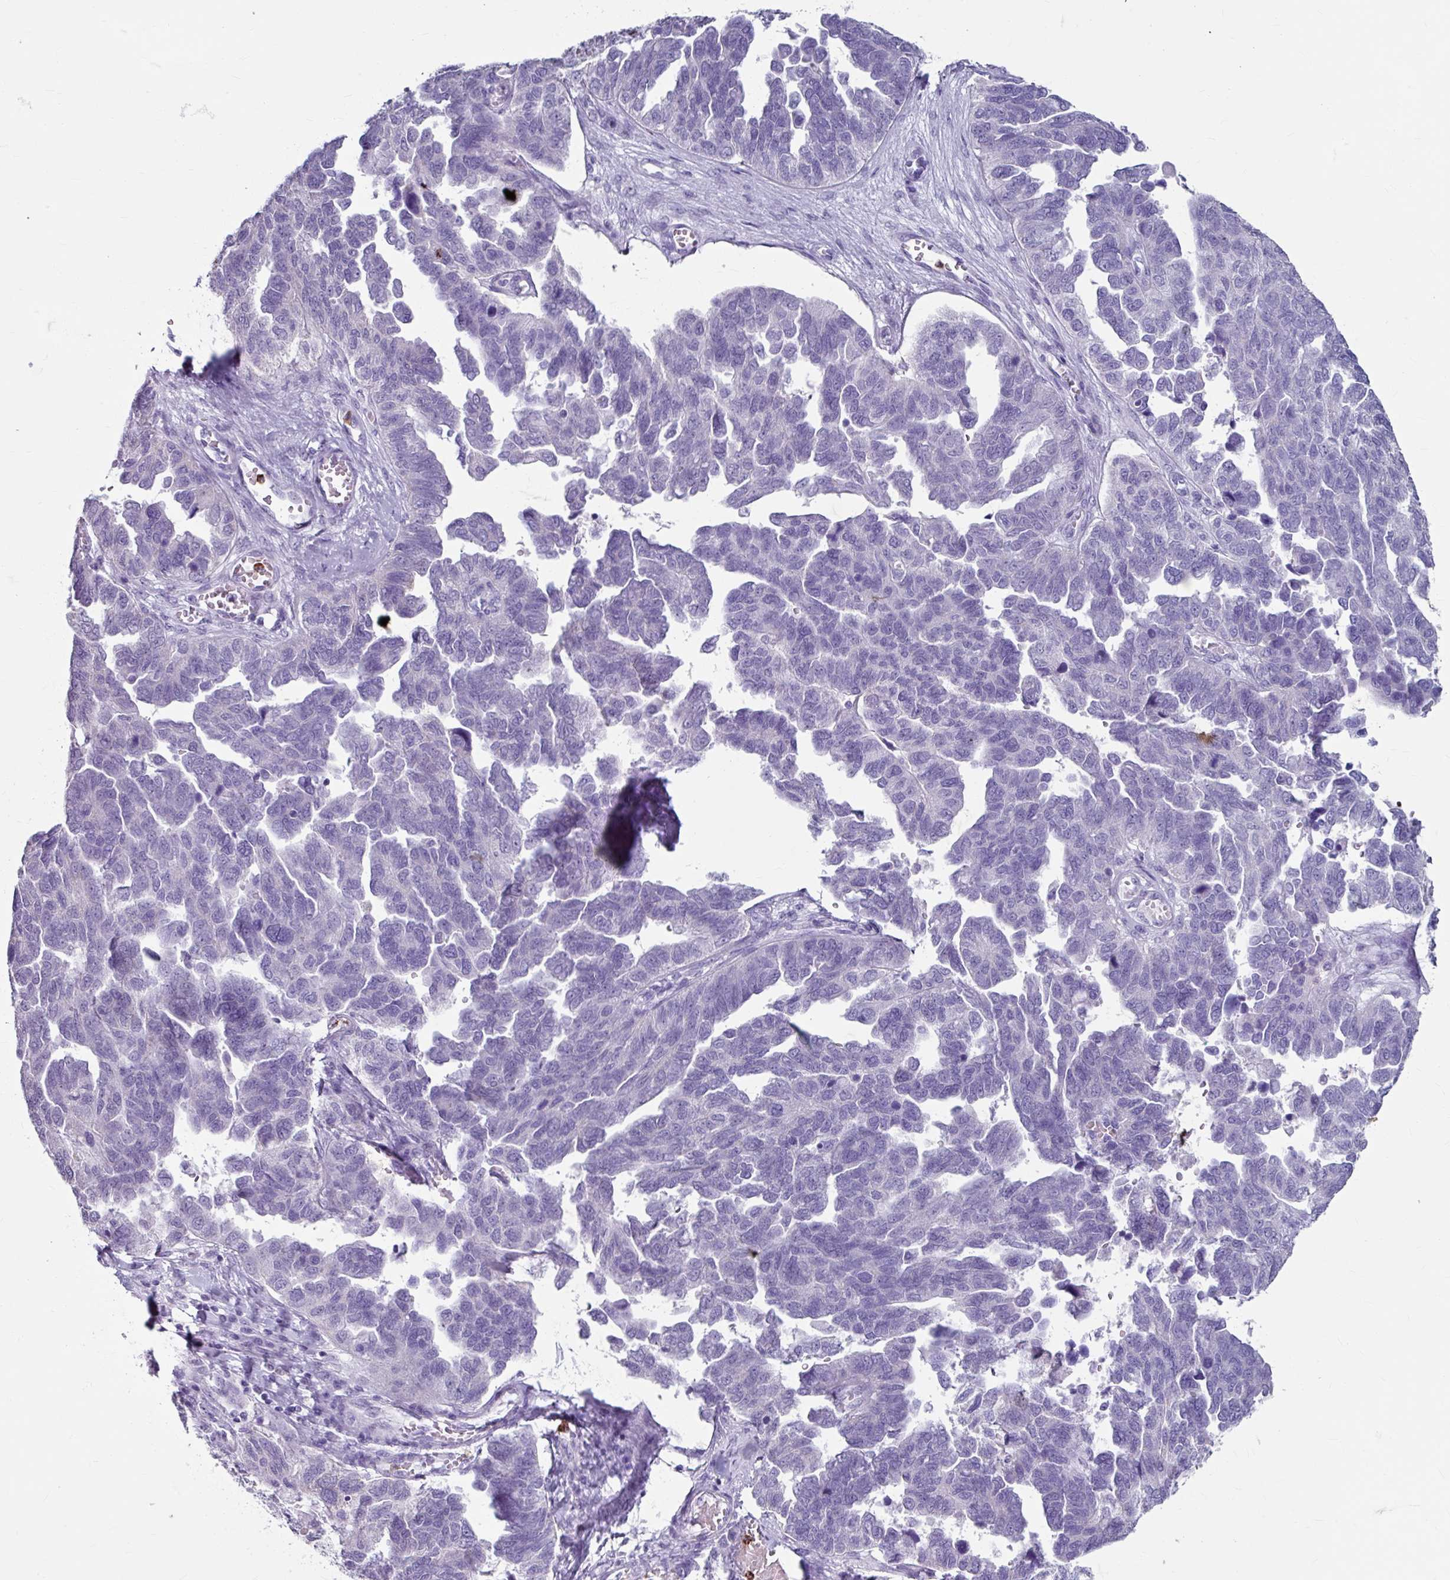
{"staining": {"intensity": "negative", "quantity": "none", "location": "none"}, "tissue": "ovarian cancer", "cell_type": "Tumor cells", "image_type": "cancer", "snomed": [{"axis": "morphology", "description": "Cystadenocarcinoma, serous, NOS"}, {"axis": "topography", "description": "Ovary"}], "caption": "High power microscopy photomicrograph of an immunohistochemistry image of ovarian cancer, revealing no significant expression in tumor cells.", "gene": "ANKRD1", "patient": {"sex": "female", "age": 64}}